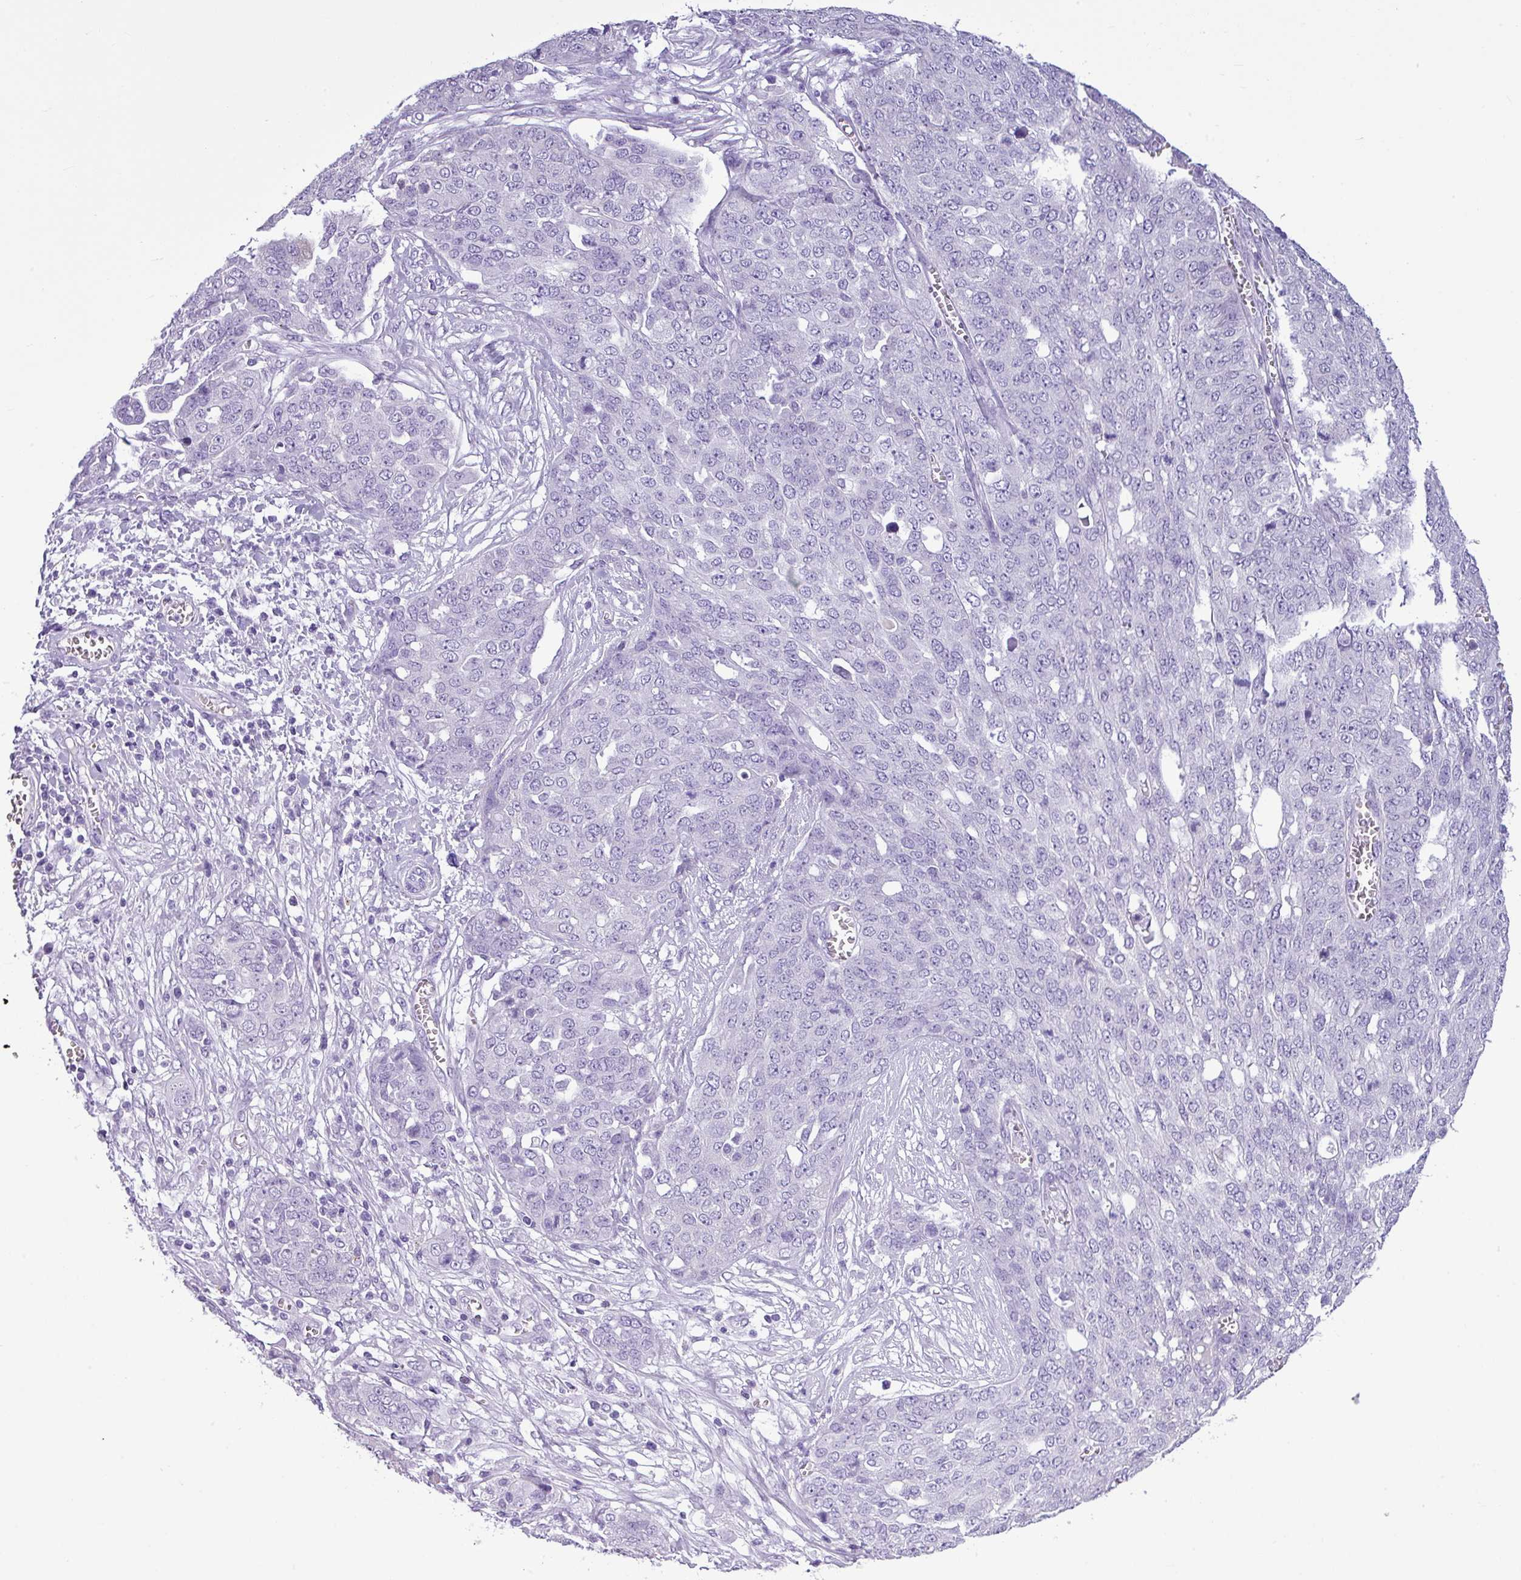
{"staining": {"intensity": "negative", "quantity": "none", "location": "none"}, "tissue": "ovarian cancer", "cell_type": "Tumor cells", "image_type": "cancer", "snomed": [{"axis": "morphology", "description": "Cystadenocarcinoma, serous, NOS"}, {"axis": "topography", "description": "Soft tissue"}, {"axis": "topography", "description": "Ovary"}], "caption": "High power microscopy image of an immunohistochemistry micrograph of ovarian cancer (serous cystadenocarcinoma), revealing no significant positivity in tumor cells. (Brightfield microscopy of DAB (3,3'-diaminobenzidine) IHC at high magnification).", "gene": "IL17A", "patient": {"sex": "female", "age": 57}}